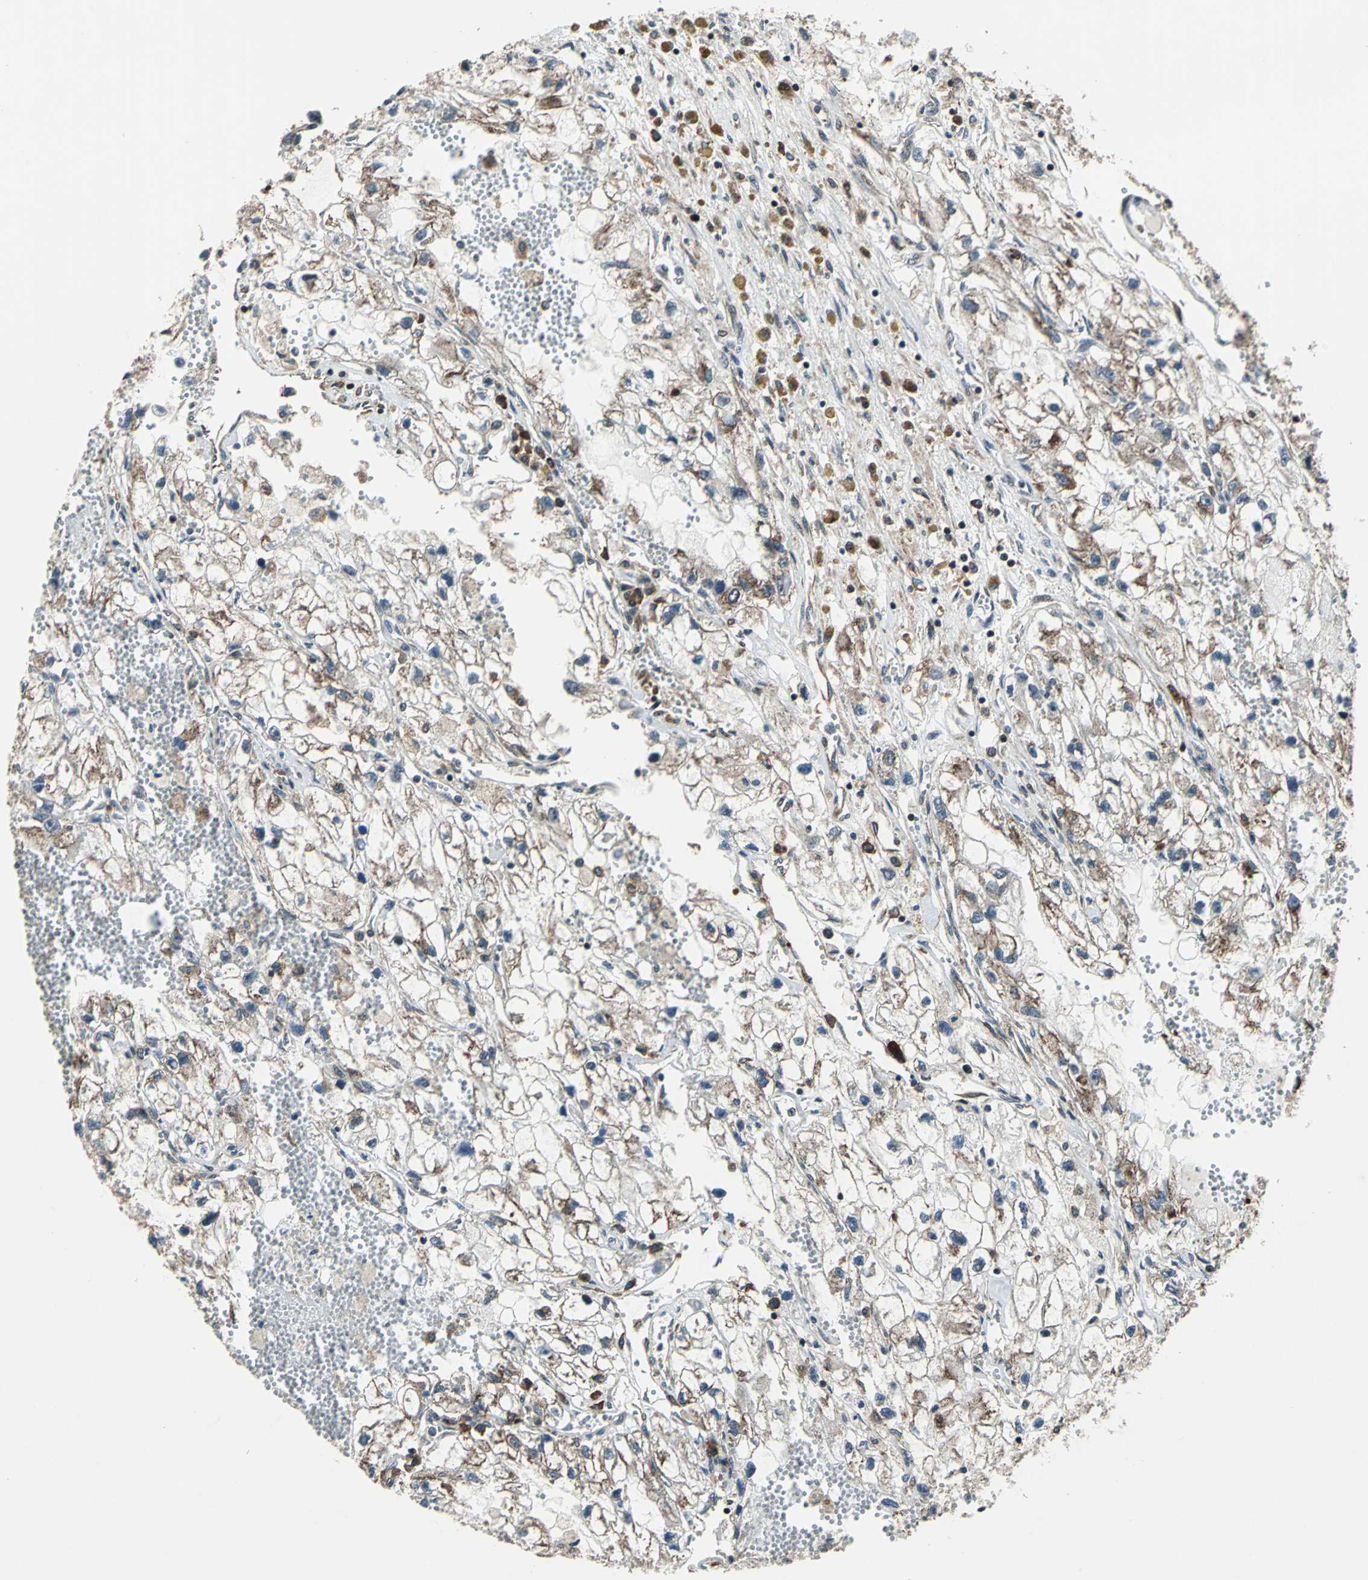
{"staining": {"intensity": "moderate", "quantity": "25%-75%", "location": "cytoplasmic/membranous"}, "tissue": "renal cancer", "cell_type": "Tumor cells", "image_type": "cancer", "snomed": [{"axis": "morphology", "description": "Adenocarcinoma, NOS"}, {"axis": "topography", "description": "Kidney"}], "caption": "Immunohistochemical staining of human adenocarcinoma (renal) reveals medium levels of moderate cytoplasmic/membranous expression in approximately 25%-75% of tumor cells.", "gene": "AATF", "patient": {"sex": "female", "age": 70}}